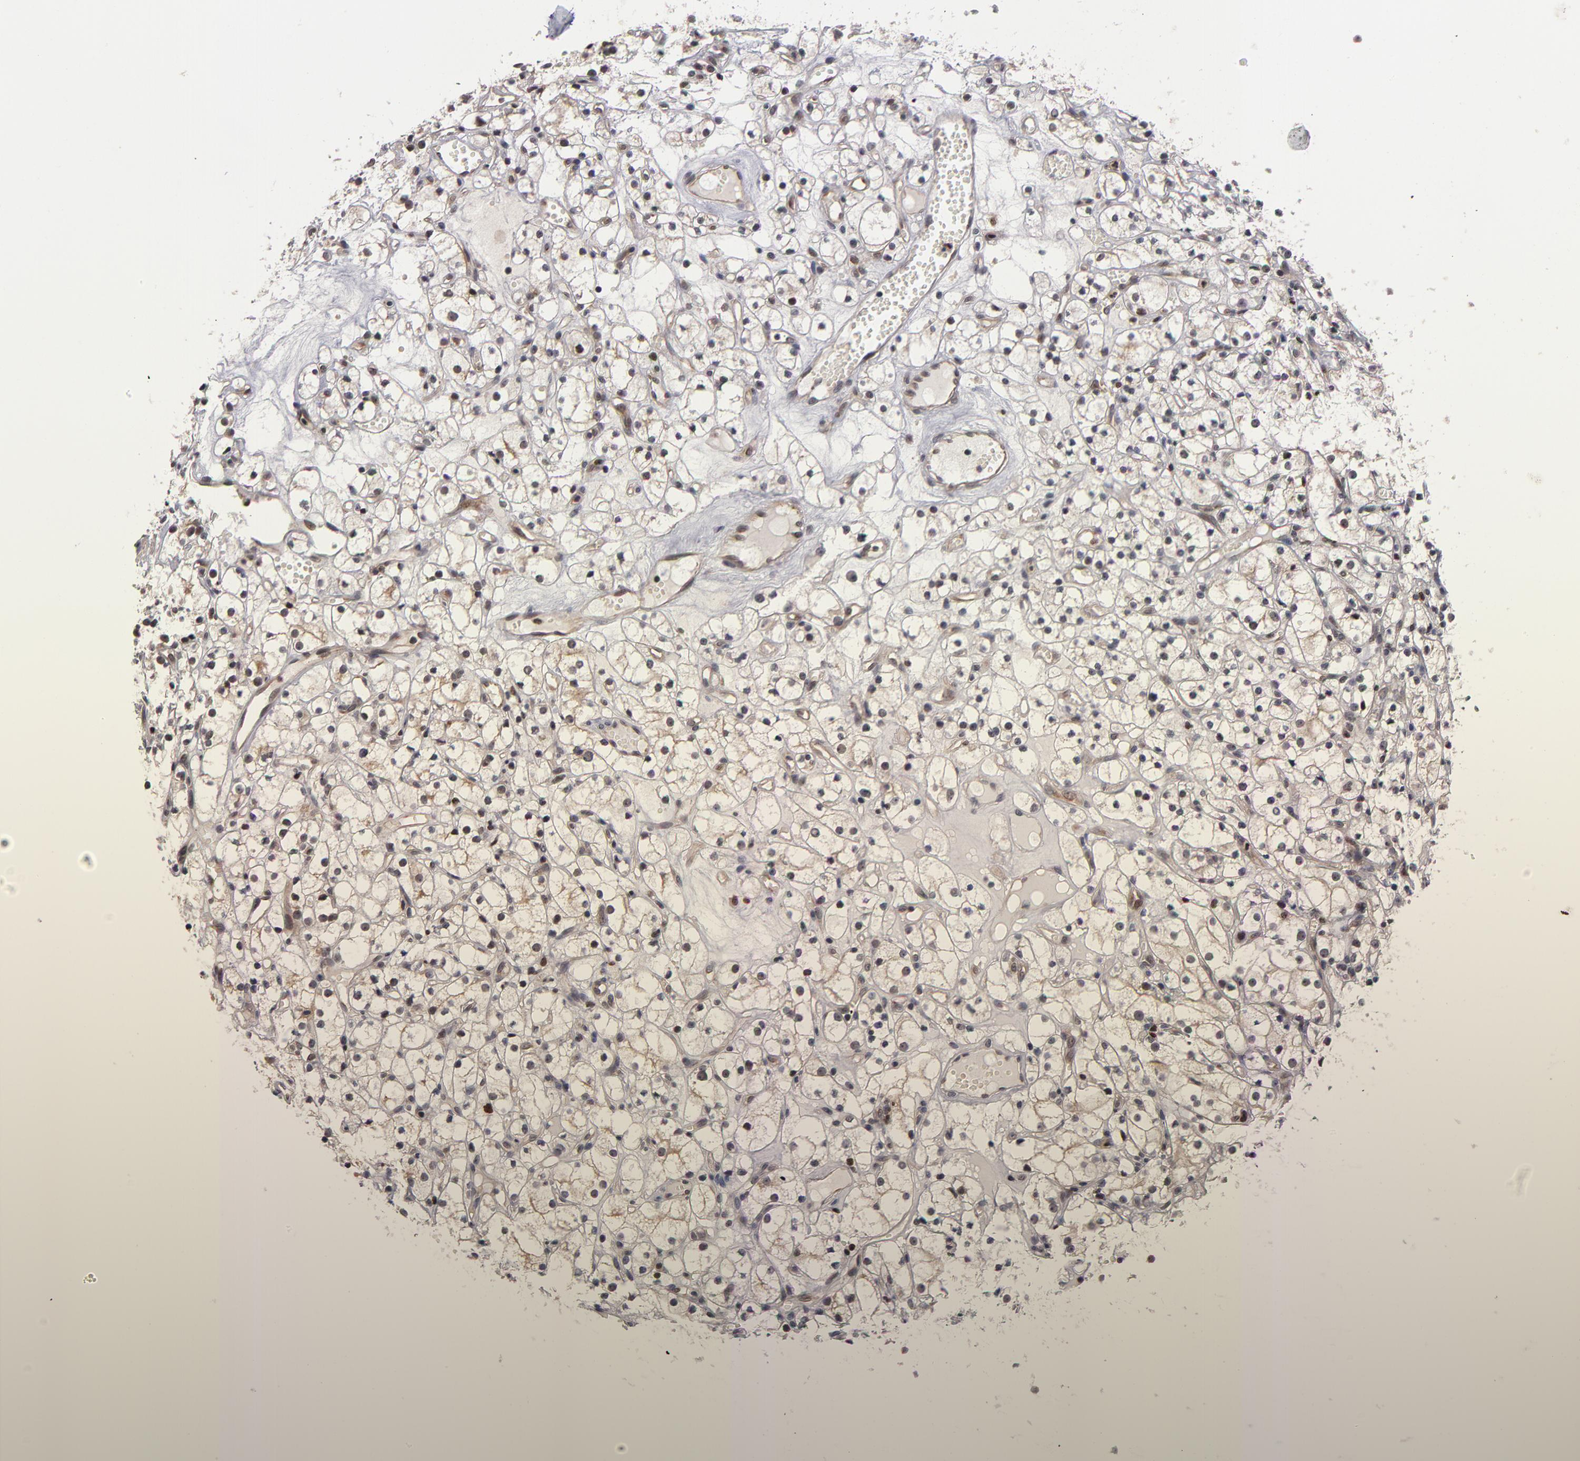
{"staining": {"intensity": "weak", "quantity": "<25%", "location": "nuclear"}, "tissue": "renal cancer", "cell_type": "Tumor cells", "image_type": "cancer", "snomed": [{"axis": "morphology", "description": "Adenocarcinoma, NOS"}, {"axis": "topography", "description": "Kidney"}], "caption": "DAB immunohistochemical staining of human renal adenocarcinoma reveals no significant expression in tumor cells.", "gene": "KDM6A", "patient": {"sex": "male", "age": 61}}